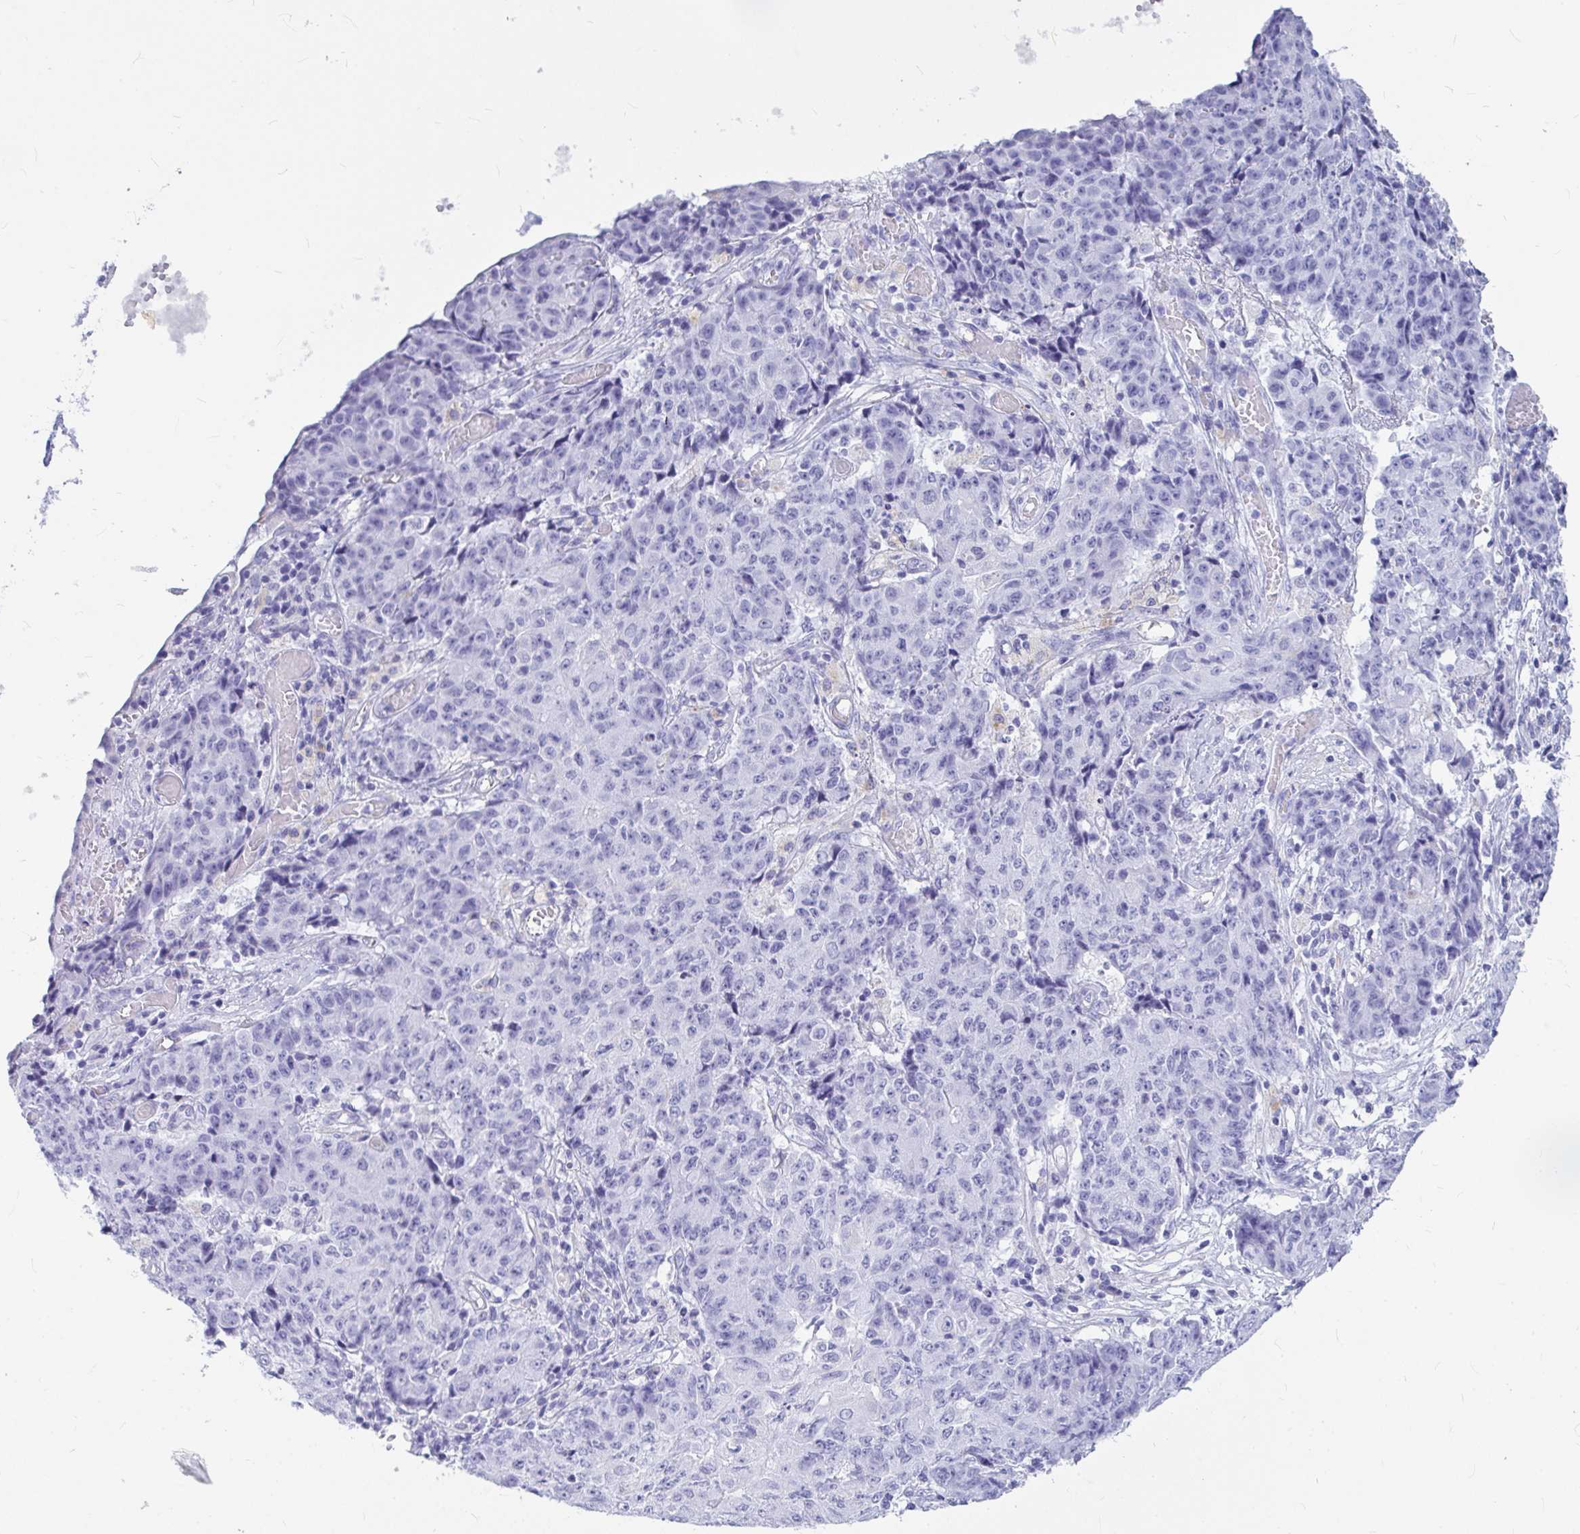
{"staining": {"intensity": "negative", "quantity": "none", "location": "none"}, "tissue": "ovarian cancer", "cell_type": "Tumor cells", "image_type": "cancer", "snomed": [{"axis": "morphology", "description": "Carcinoma, endometroid"}, {"axis": "topography", "description": "Ovary"}], "caption": "This photomicrograph is of ovarian cancer (endometroid carcinoma) stained with IHC to label a protein in brown with the nuclei are counter-stained blue. There is no staining in tumor cells. The staining is performed using DAB (3,3'-diaminobenzidine) brown chromogen with nuclei counter-stained in using hematoxylin.", "gene": "OR5J2", "patient": {"sex": "female", "age": 42}}